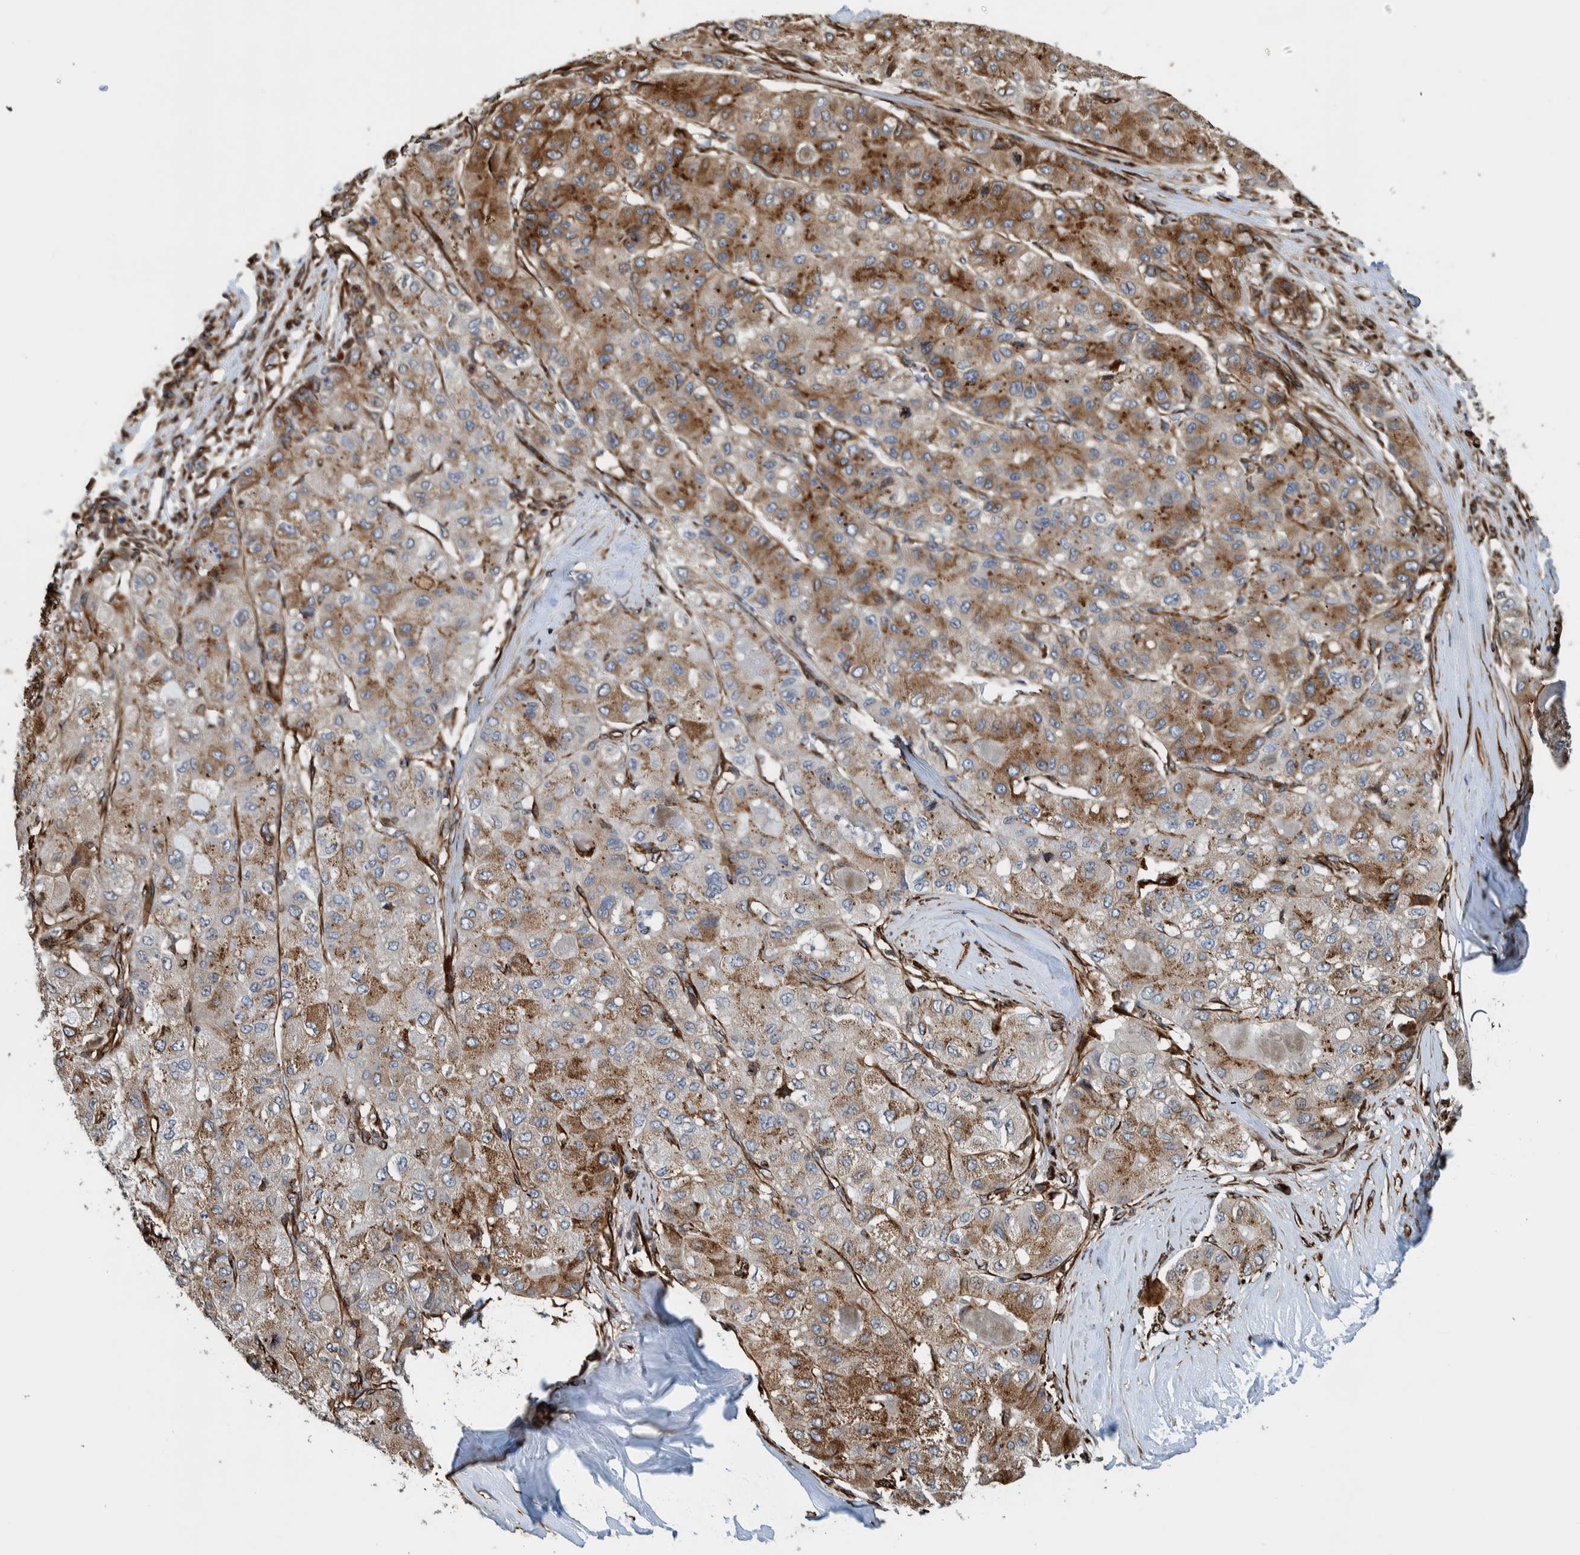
{"staining": {"intensity": "moderate", "quantity": ">75%", "location": "cytoplasmic/membranous"}, "tissue": "liver cancer", "cell_type": "Tumor cells", "image_type": "cancer", "snomed": [{"axis": "morphology", "description": "Carcinoma, Hepatocellular, NOS"}, {"axis": "topography", "description": "Liver"}], "caption": "Liver cancer (hepatocellular carcinoma) tissue displays moderate cytoplasmic/membranous expression in approximately >75% of tumor cells, visualized by immunohistochemistry.", "gene": "CCDC57", "patient": {"sex": "male", "age": 80}}